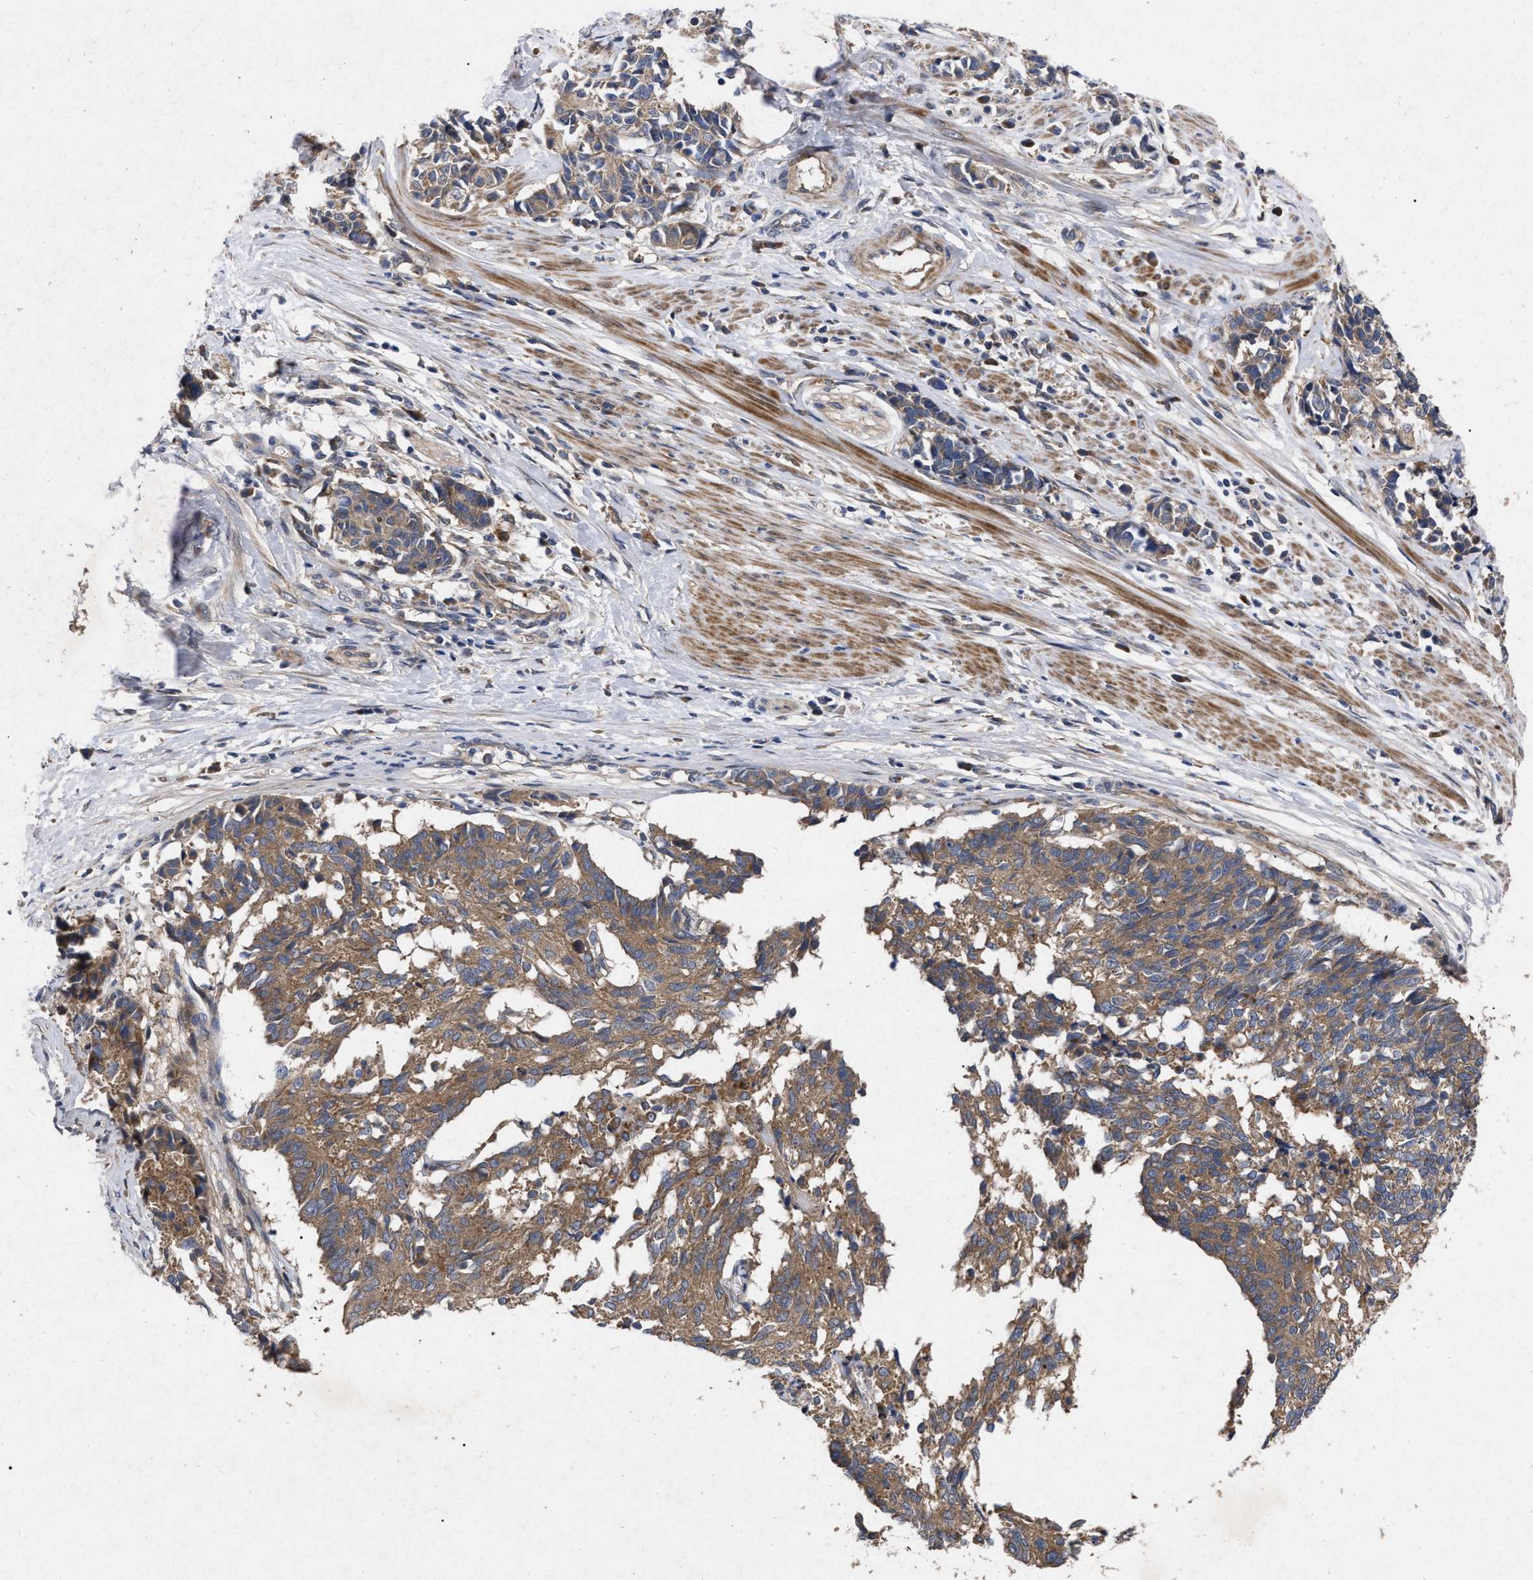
{"staining": {"intensity": "moderate", "quantity": ">75%", "location": "cytoplasmic/membranous"}, "tissue": "cervical cancer", "cell_type": "Tumor cells", "image_type": "cancer", "snomed": [{"axis": "morphology", "description": "Squamous cell carcinoma, NOS"}, {"axis": "topography", "description": "Cervix"}], "caption": "Immunohistochemical staining of cervical cancer displays medium levels of moderate cytoplasmic/membranous expression in about >75% of tumor cells. The staining is performed using DAB (3,3'-diaminobenzidine) brown chromogen to label protein expression. The nuclei are counter-stained blue using hematoxylin.", "gene": "CDKN2C", "patient": {"sex": "female", "age": 35}}